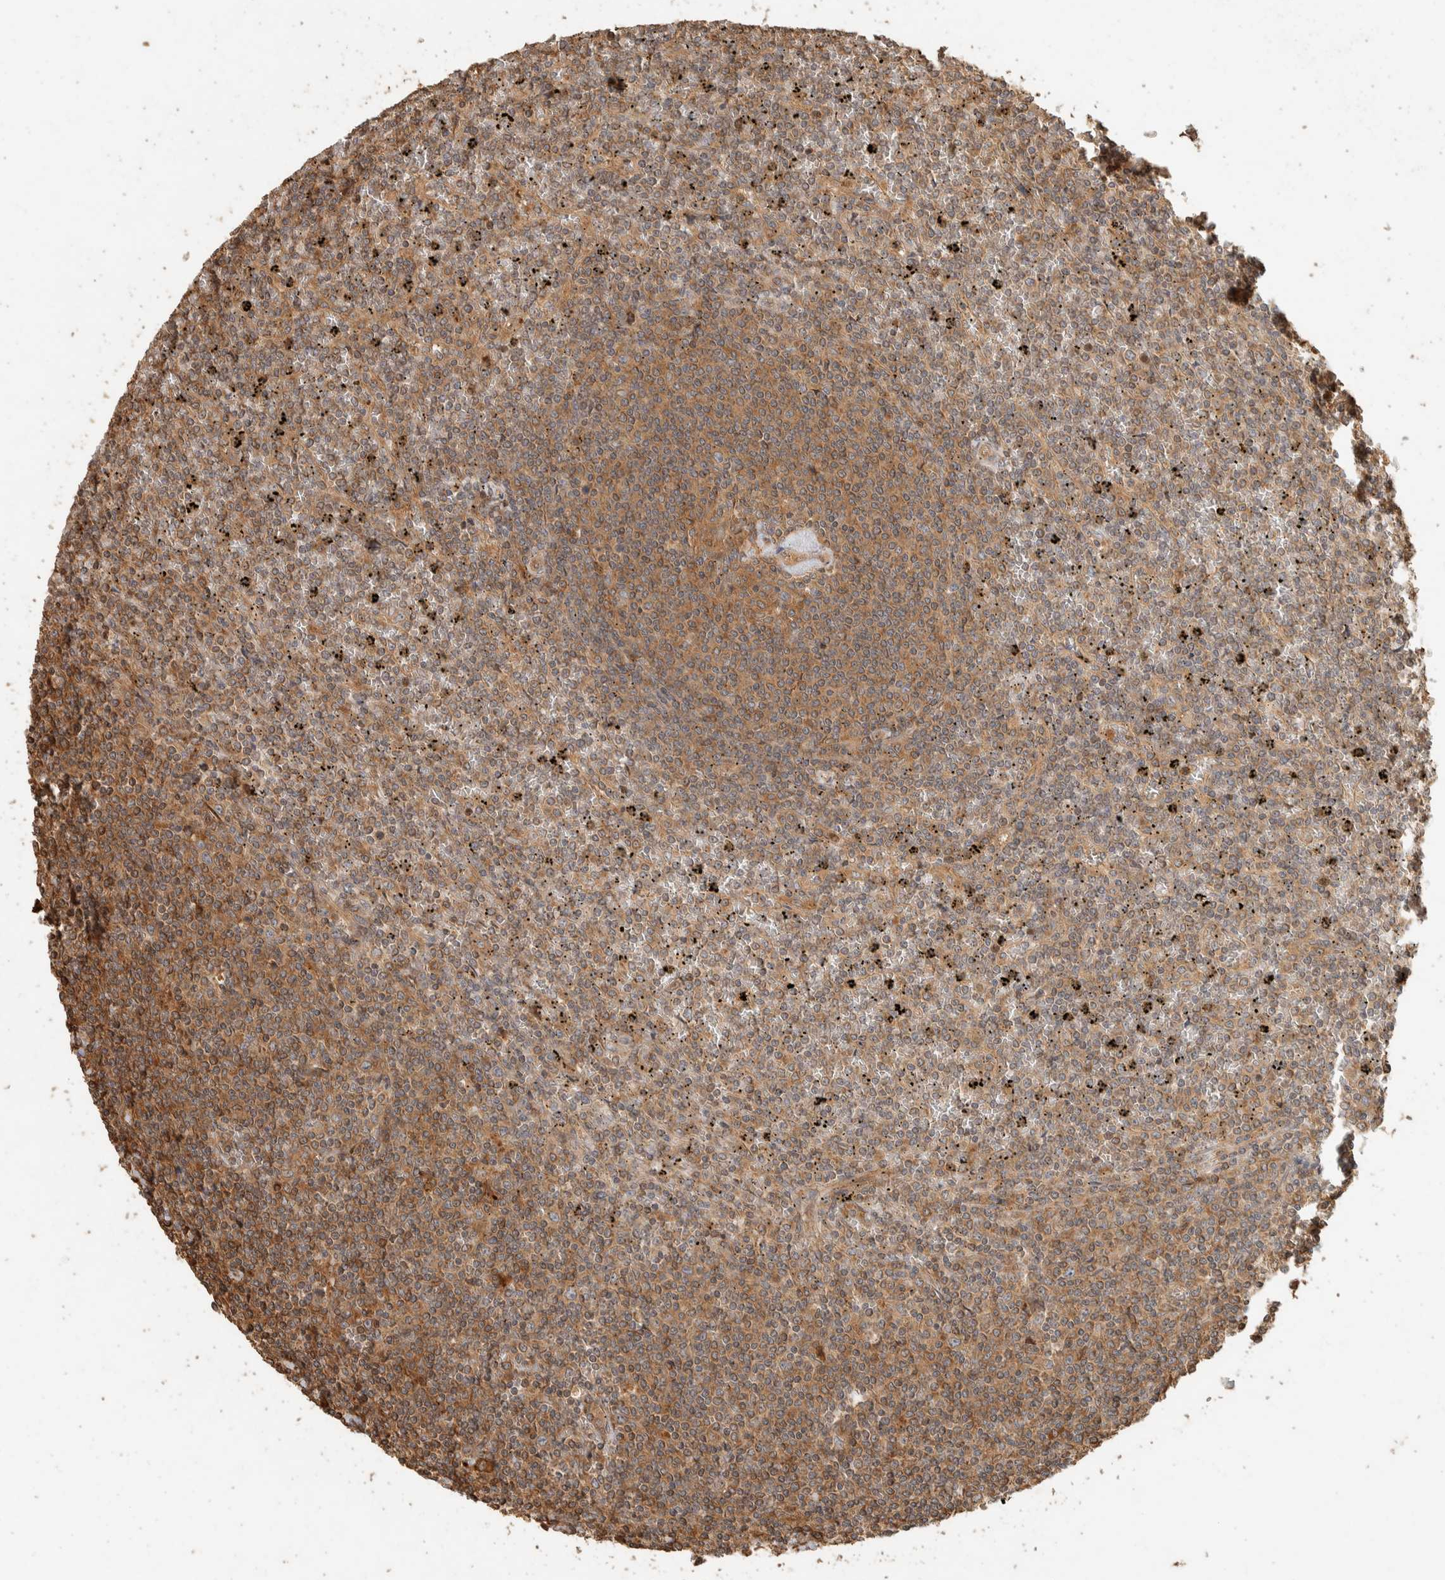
{"staining": {"intensity": "moderate", "quantity": "25%-75%", "location": "cytoplasmic/membranous"}, "tissue": "lymphoma", "cell_type": "Tumor cells", "image_type": "cancer", "snomed": [{"axis": "morphology", "description": "Malignant lymphoma, non-Hodgkin's type, Low grade"}, {"axis": "topography", "description": "Spleen"}], "caption": "Protein expression analysis of human malignant lymphoma, non-Hodgkin's type (low-grade) reveals moderate cytoplasmic/membranous expression in about 25%-75% of tumor cells. The staining was performed using DAB (3,3'-diaminobenzidine) to visualize the protein expression in brown, while the nuclei were stained in blue with hematoxylin (Magnification: 20x).", "gene": "EXOC7", "patient": {"sex": "female", "age": 19}}